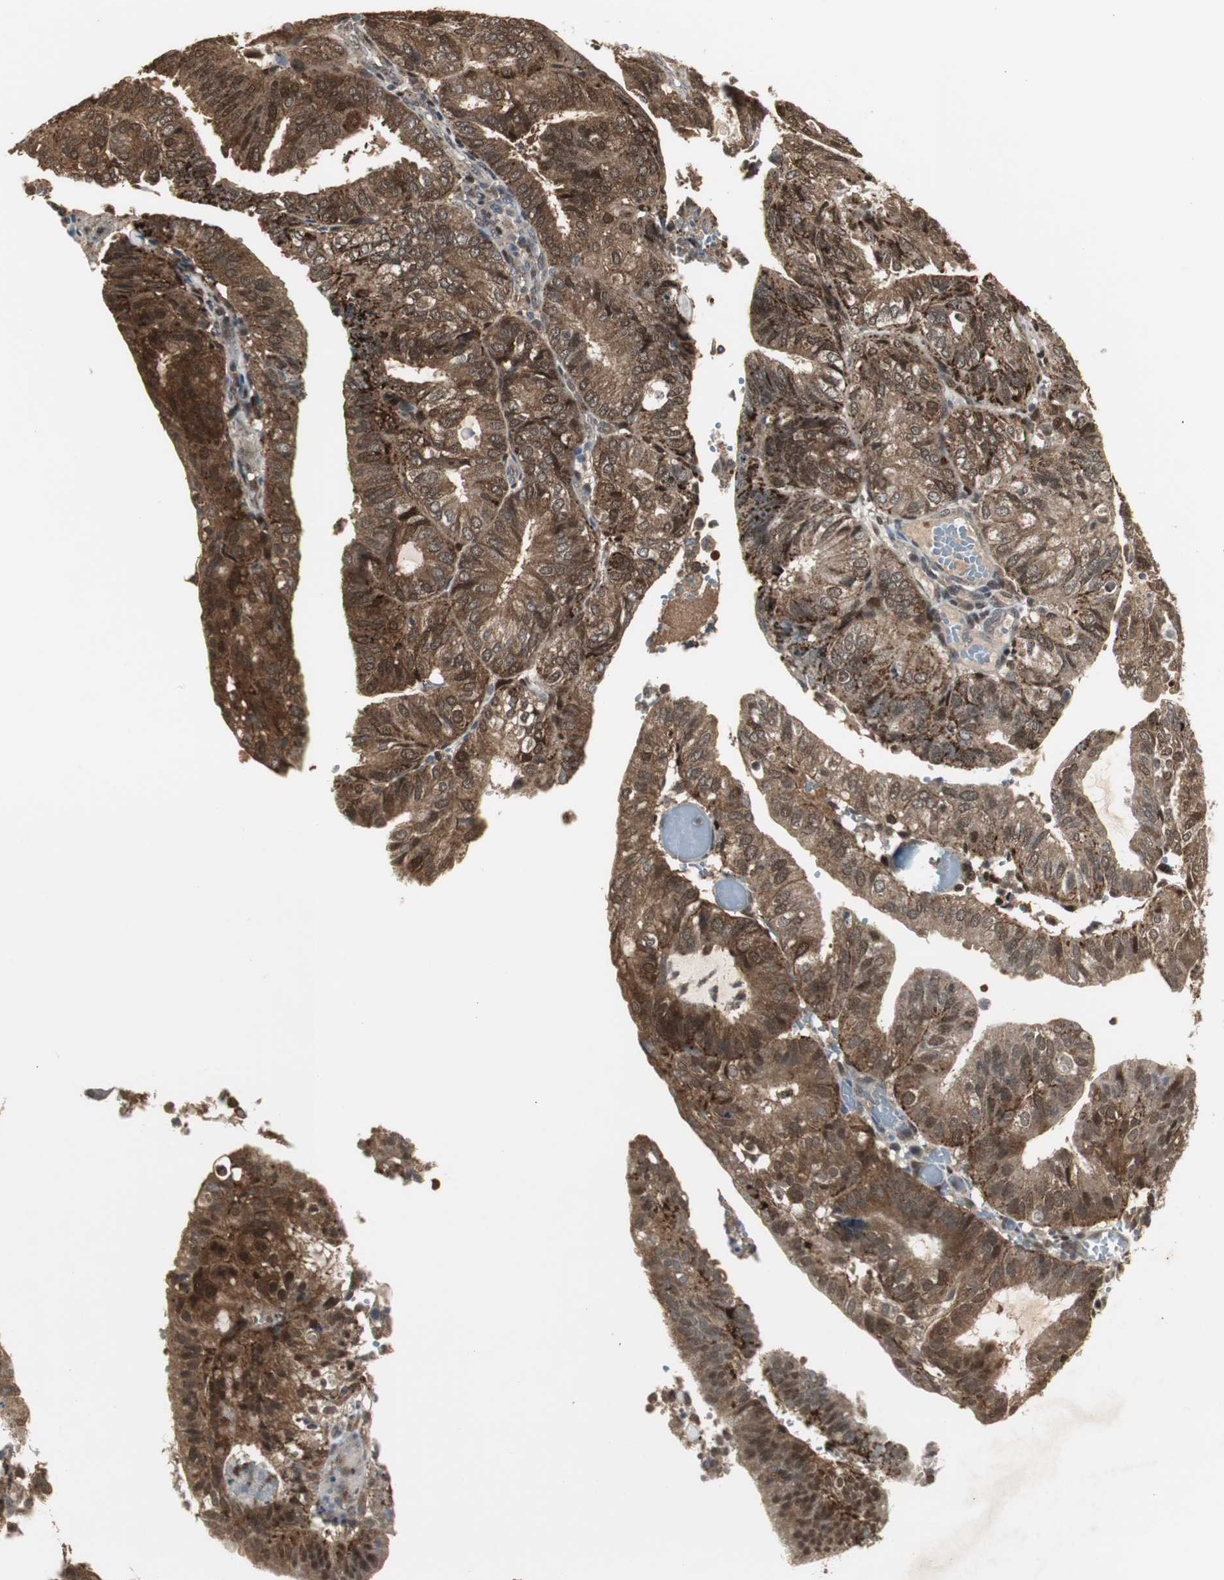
{"staining": {"intensity": "strong", "quantity": ">75%", "location": "cytoplasmic/membranous,nuclear"}, "tissue": "endometrial cancer", "cell_type": "Tumor cells", "image_type": "cancer", "snomed": [{"axis": "morphology", "description": "Adenocarcinoma, NOS"}, {"axis": "topography", "description": "Uterus"}], "caption": "Adenocarcinoma (endometrial) stained with a protein marker displays strong staining in tumor cells.", "gene": "PLIN3", "patient": {"sex": "female", "age": 60}}